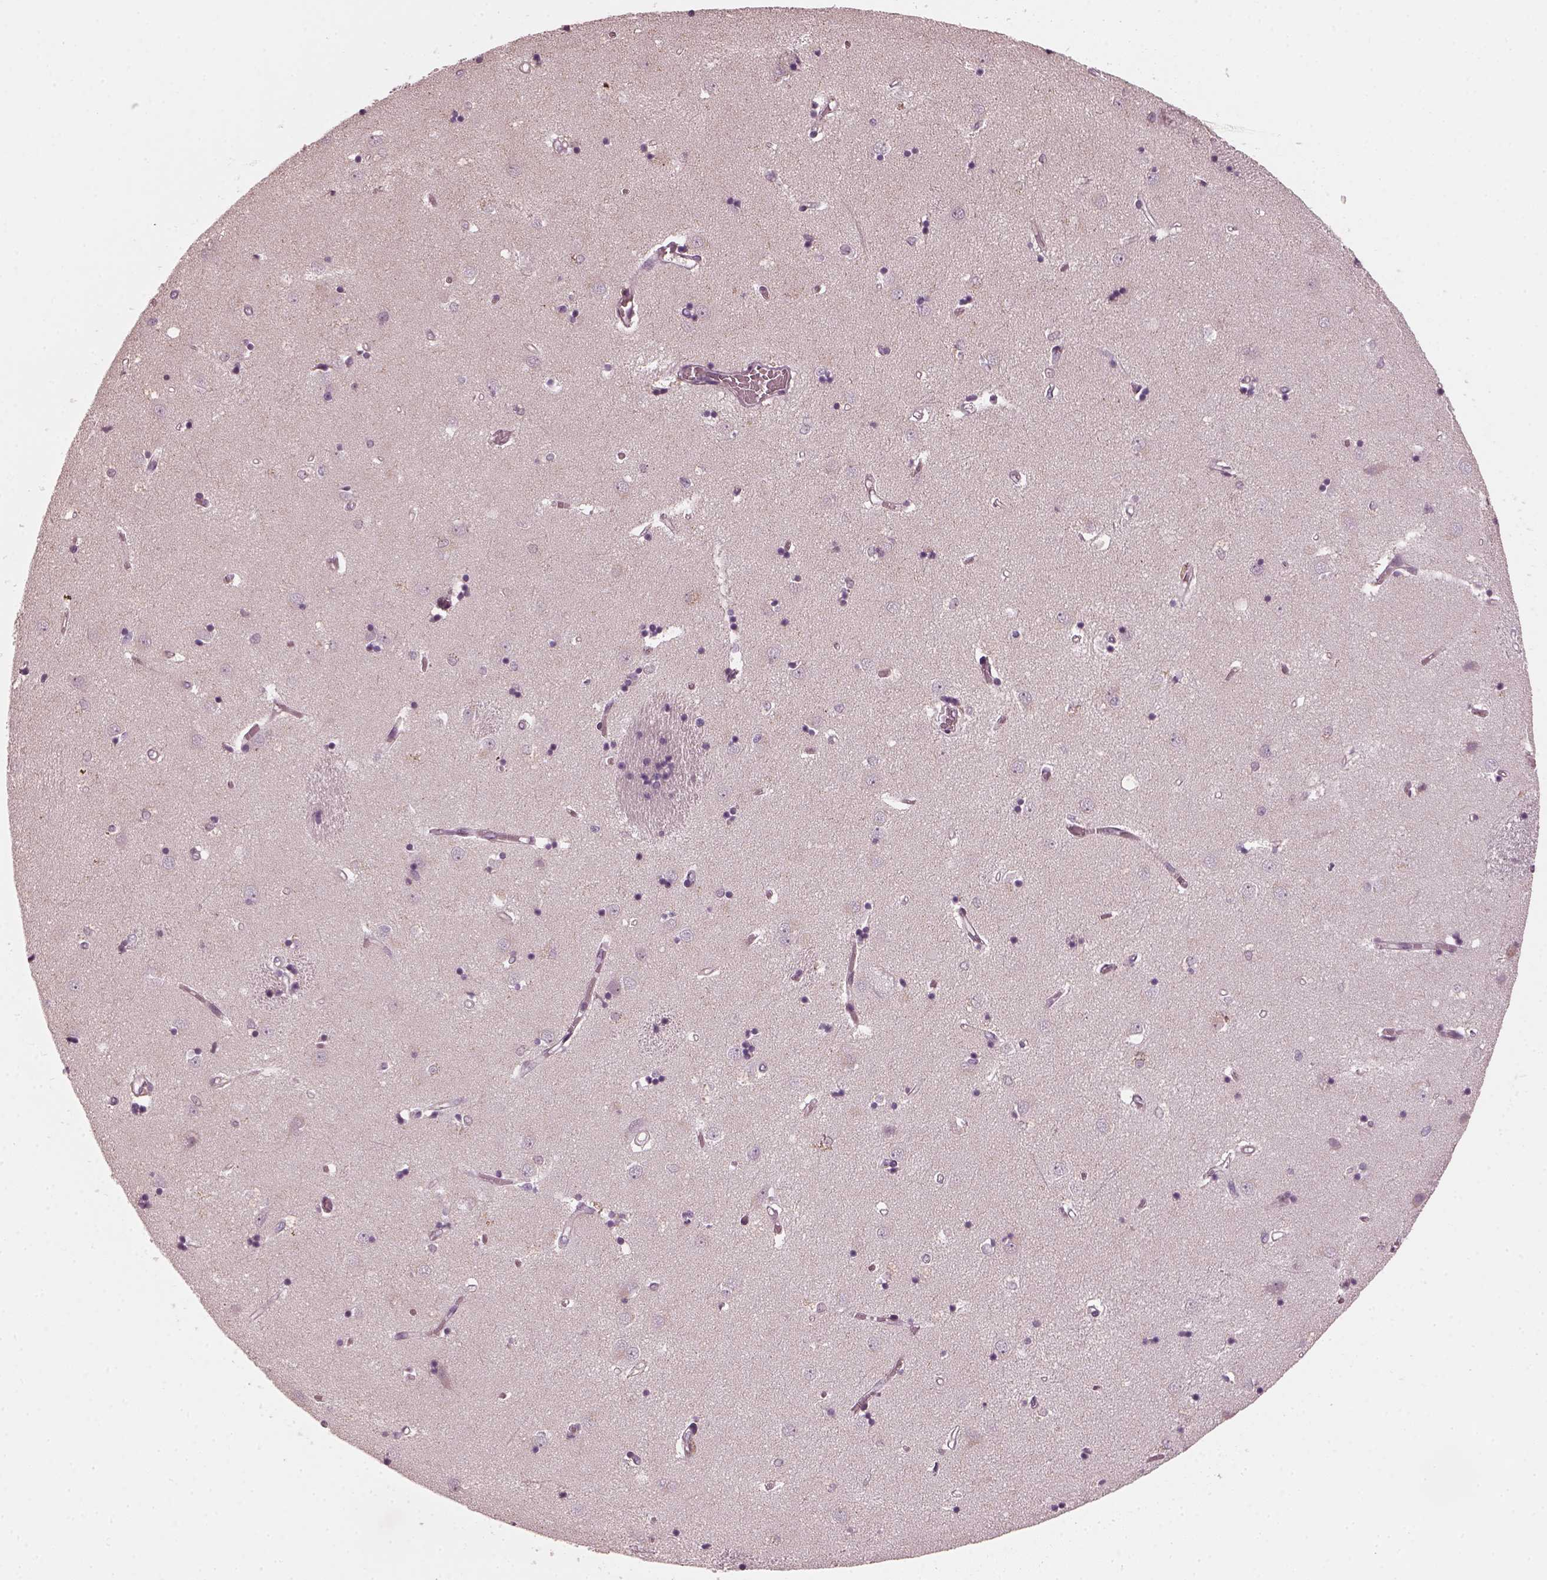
{"staining": {"intensity": "negative", "quantity": "none", "location": "none"}, "tissue": "caudate", "cell_type": "Glial cells", "image_type": "normal", "snomed": [{"axis": "morphology", "description": "Normal tissue, NOS"}, {"axis": "topography", "description": "Lateral ventricle wall"}], "caption": "Immunohistochemical staining of benign human caudate shows no significant staining in glial cells.", "gene": "CHIT1", "patient": {"sex": "male", "age": 54}}